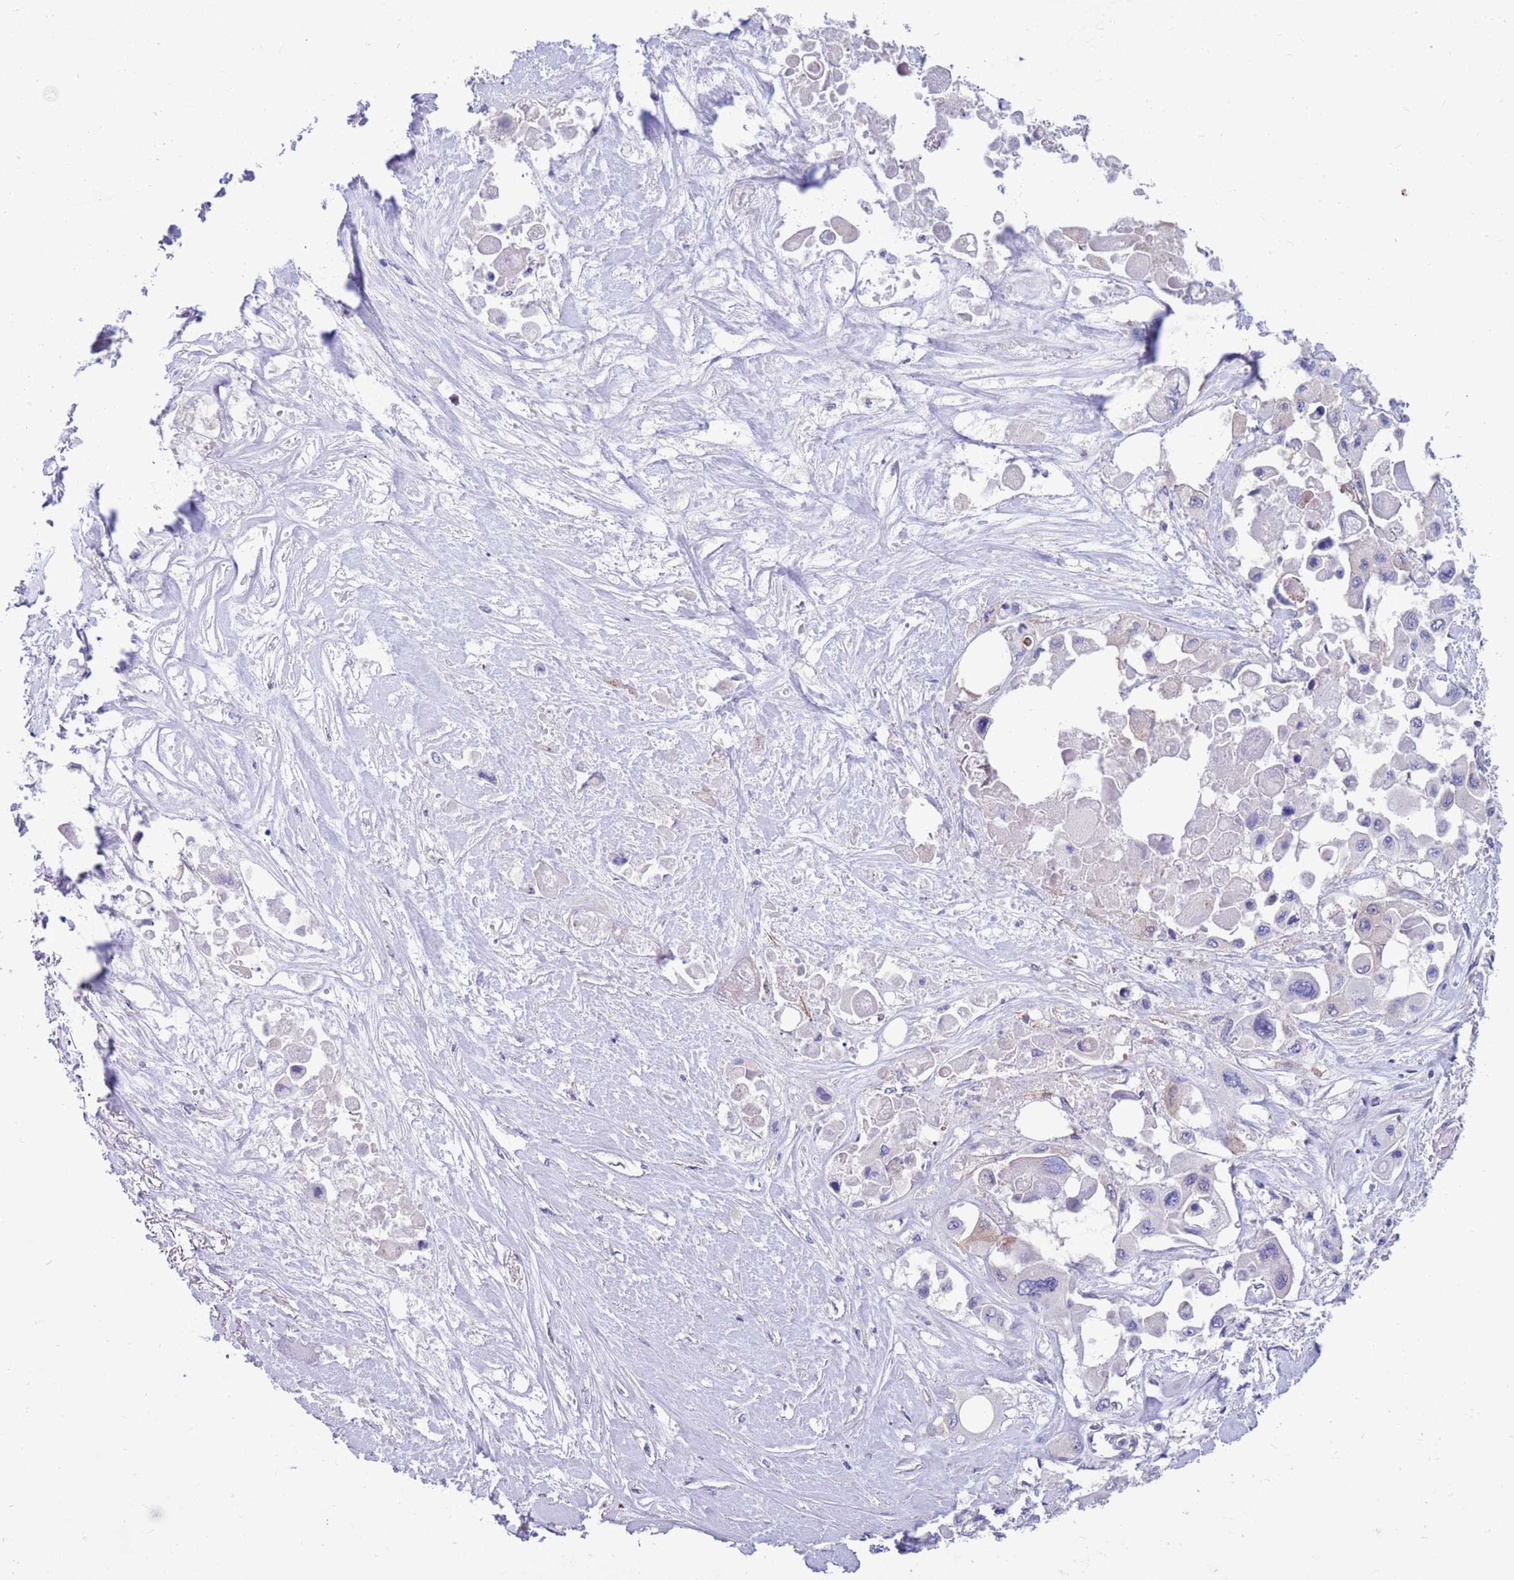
{"staining": {"intensity": "negative", "quantity": "none", "location": "none"}, "tissue": "pancreatic cancer", "cell_type": "Tumor cells", "image_type": "cancer", "snomed": [{"axis": "morphology", "description": "Adenocarcinoma, NOS"}, {"axis": "topography", "description": "Pancreas"}], "caption": "Pancreatic adenocarcinoma was stained to show a protein in brown. There is no significant positivity in tumor cells.", "gene": "KLHL29", "patient": {"sex": "male", "age": 92}}